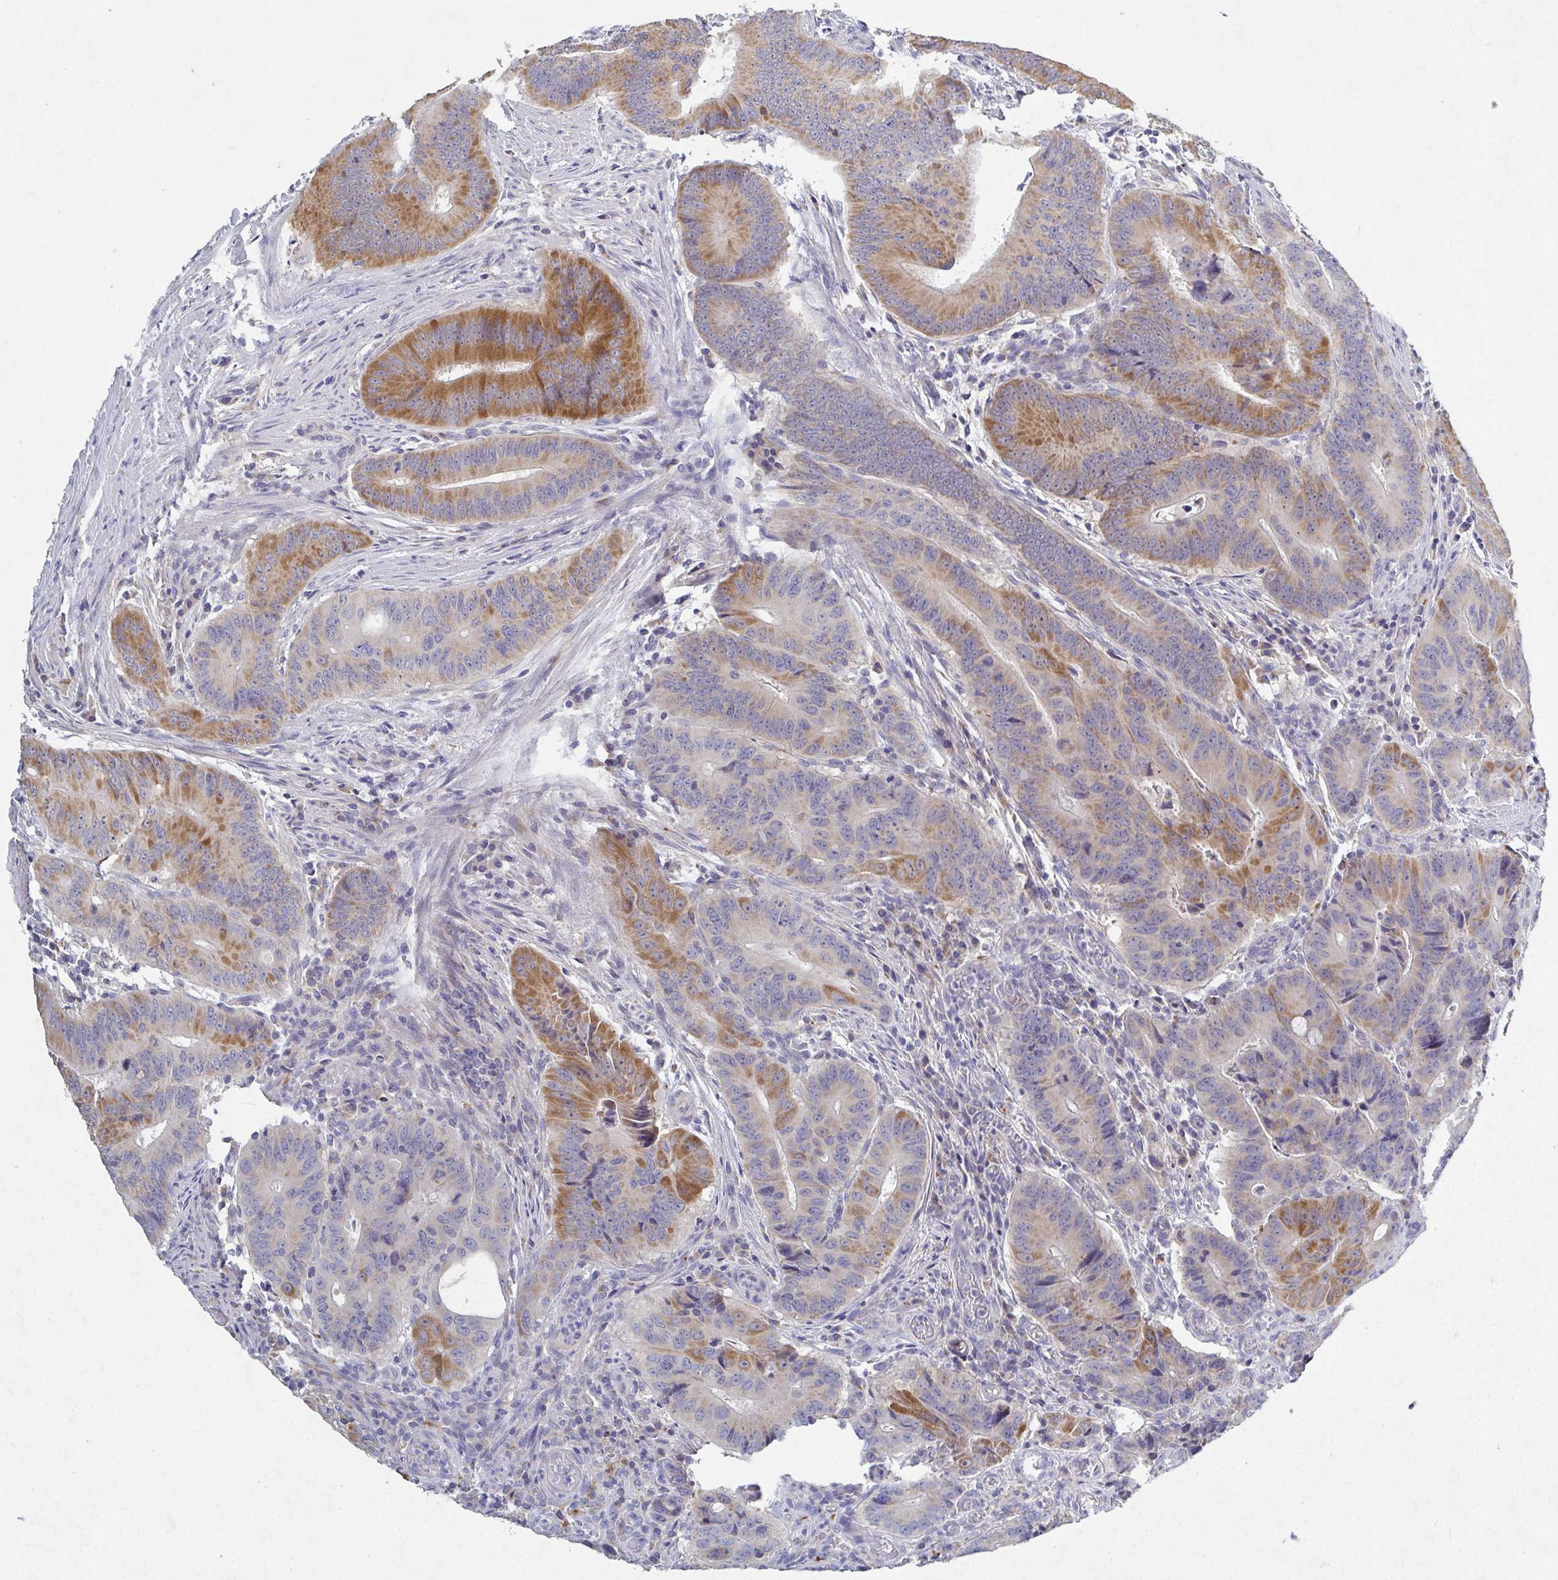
{"staining": {"intensity": "moderate", "quantity": "<25%", "location": "cytoplasmic/membranous"}, "tissue": "colorectal cancer", "cell_type": "Tumor cells", "image_type": "cancer", "snomed": [{"axis": "morphology", "description": "Adenocarcinoma, NOS"}, {"axis": "topography", "description": "Colon"}], "caption": "Protein expression analysis of human colorectal cancer (adenocarcinoma) reveals moderate cytoplasmic/membranous staining in approximately <25% of tumor cells.", "gene": "GALNT13", "patient": {"sex": "male", "age": 62}}